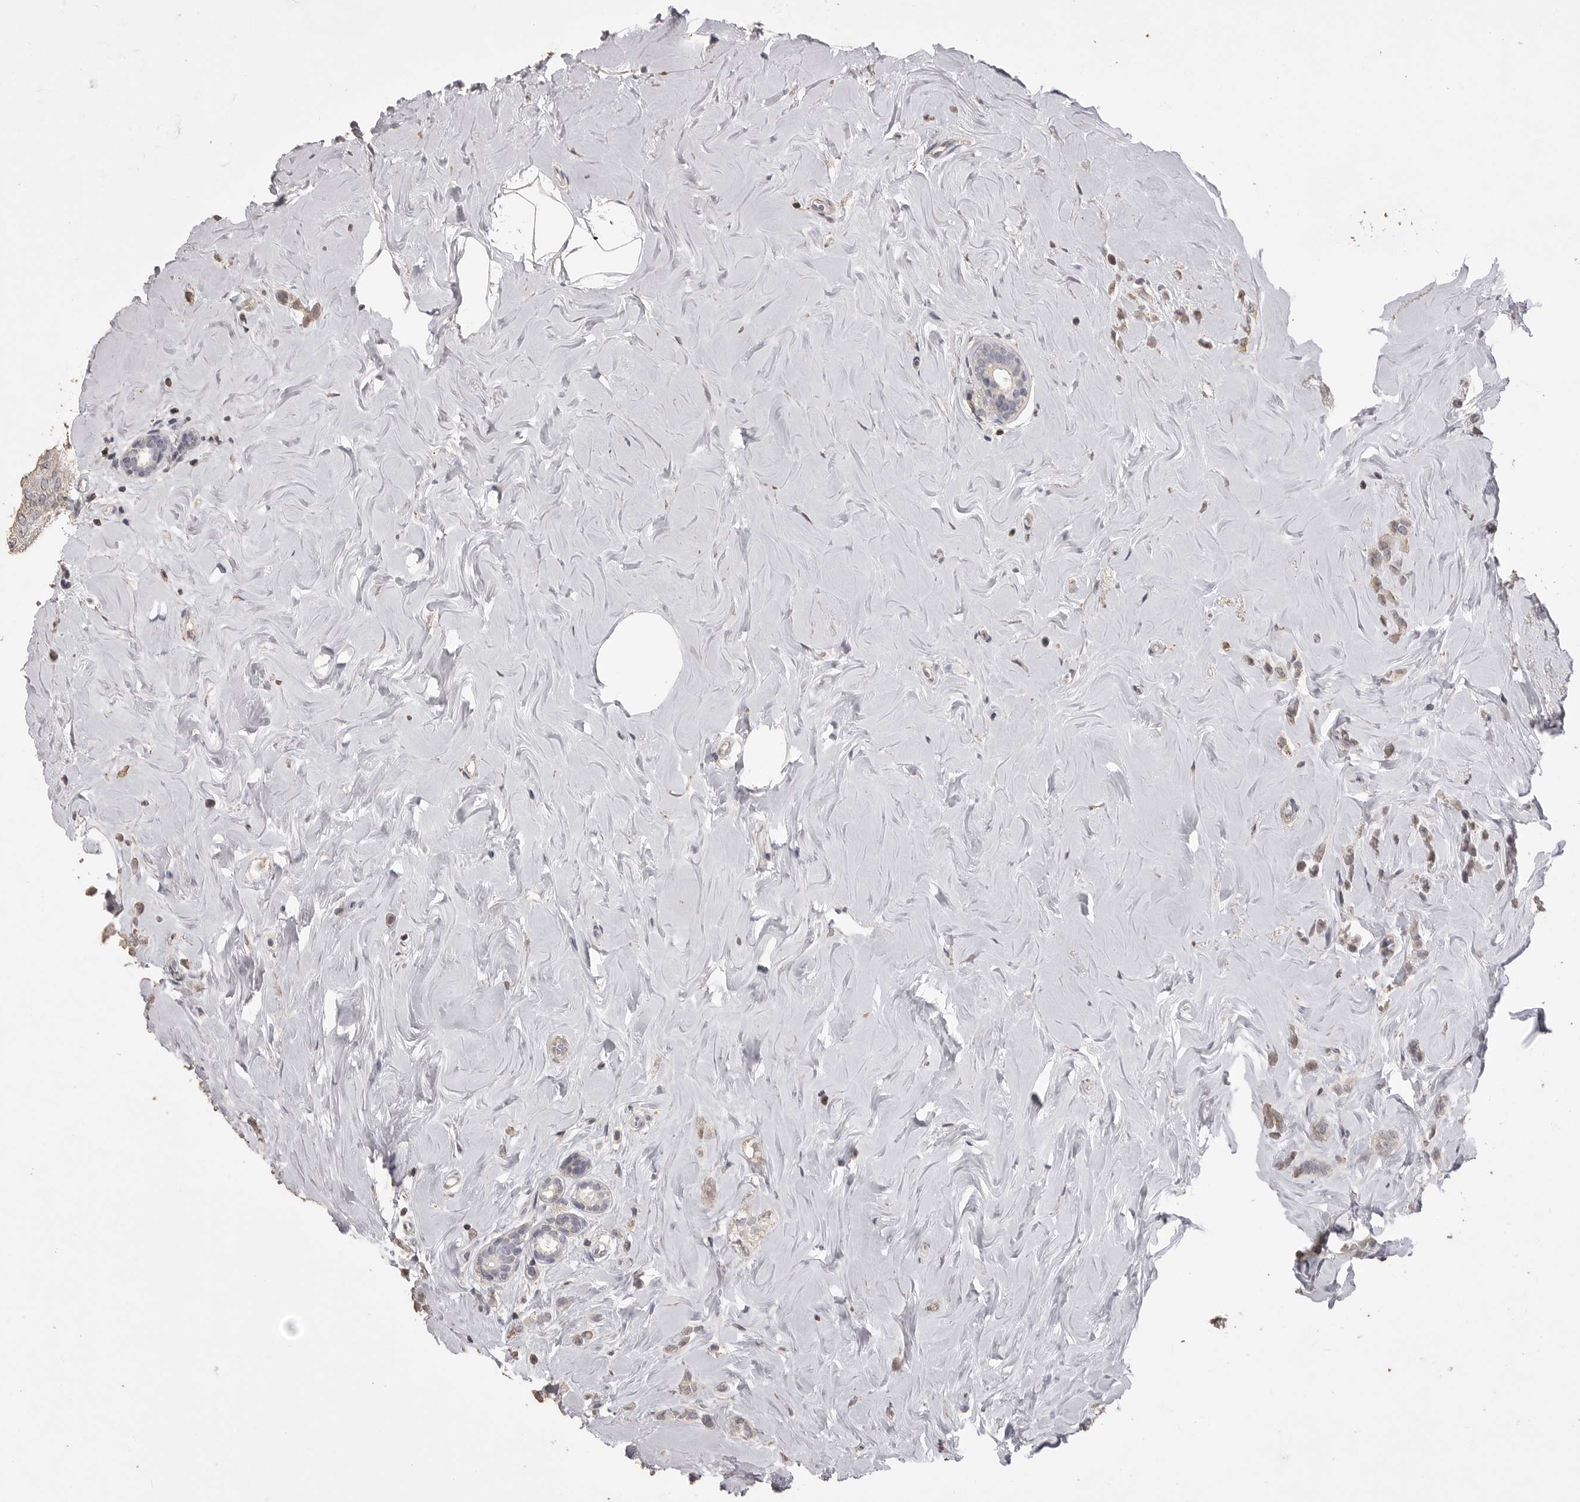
{"staining": {"intensity": "weak", "quantity": "25%-75%", "location": "cytoplasmic/membranous"}, "tissue": "breast cancer", "cell_type": "Tumor cells", "image_type": "cancer", "snomed": [{"axis": "morphology", "description": "Lobular carcinoma"}, {"axis": "topography", "description": "Breast"}], "caption": "A brown stain highlights weak cytoplasmic/membranous expression of a protein in human breast cancer tumor cells. The staining was performed using DAB (3,3'-diaminobenzidine) to visualize the protein expression in brown, while the nuclei were stained in blue with hematoxylin (Magnification: 20x).", "gene": "MMP7", "patient": {"sex": "female", "age": 47}}